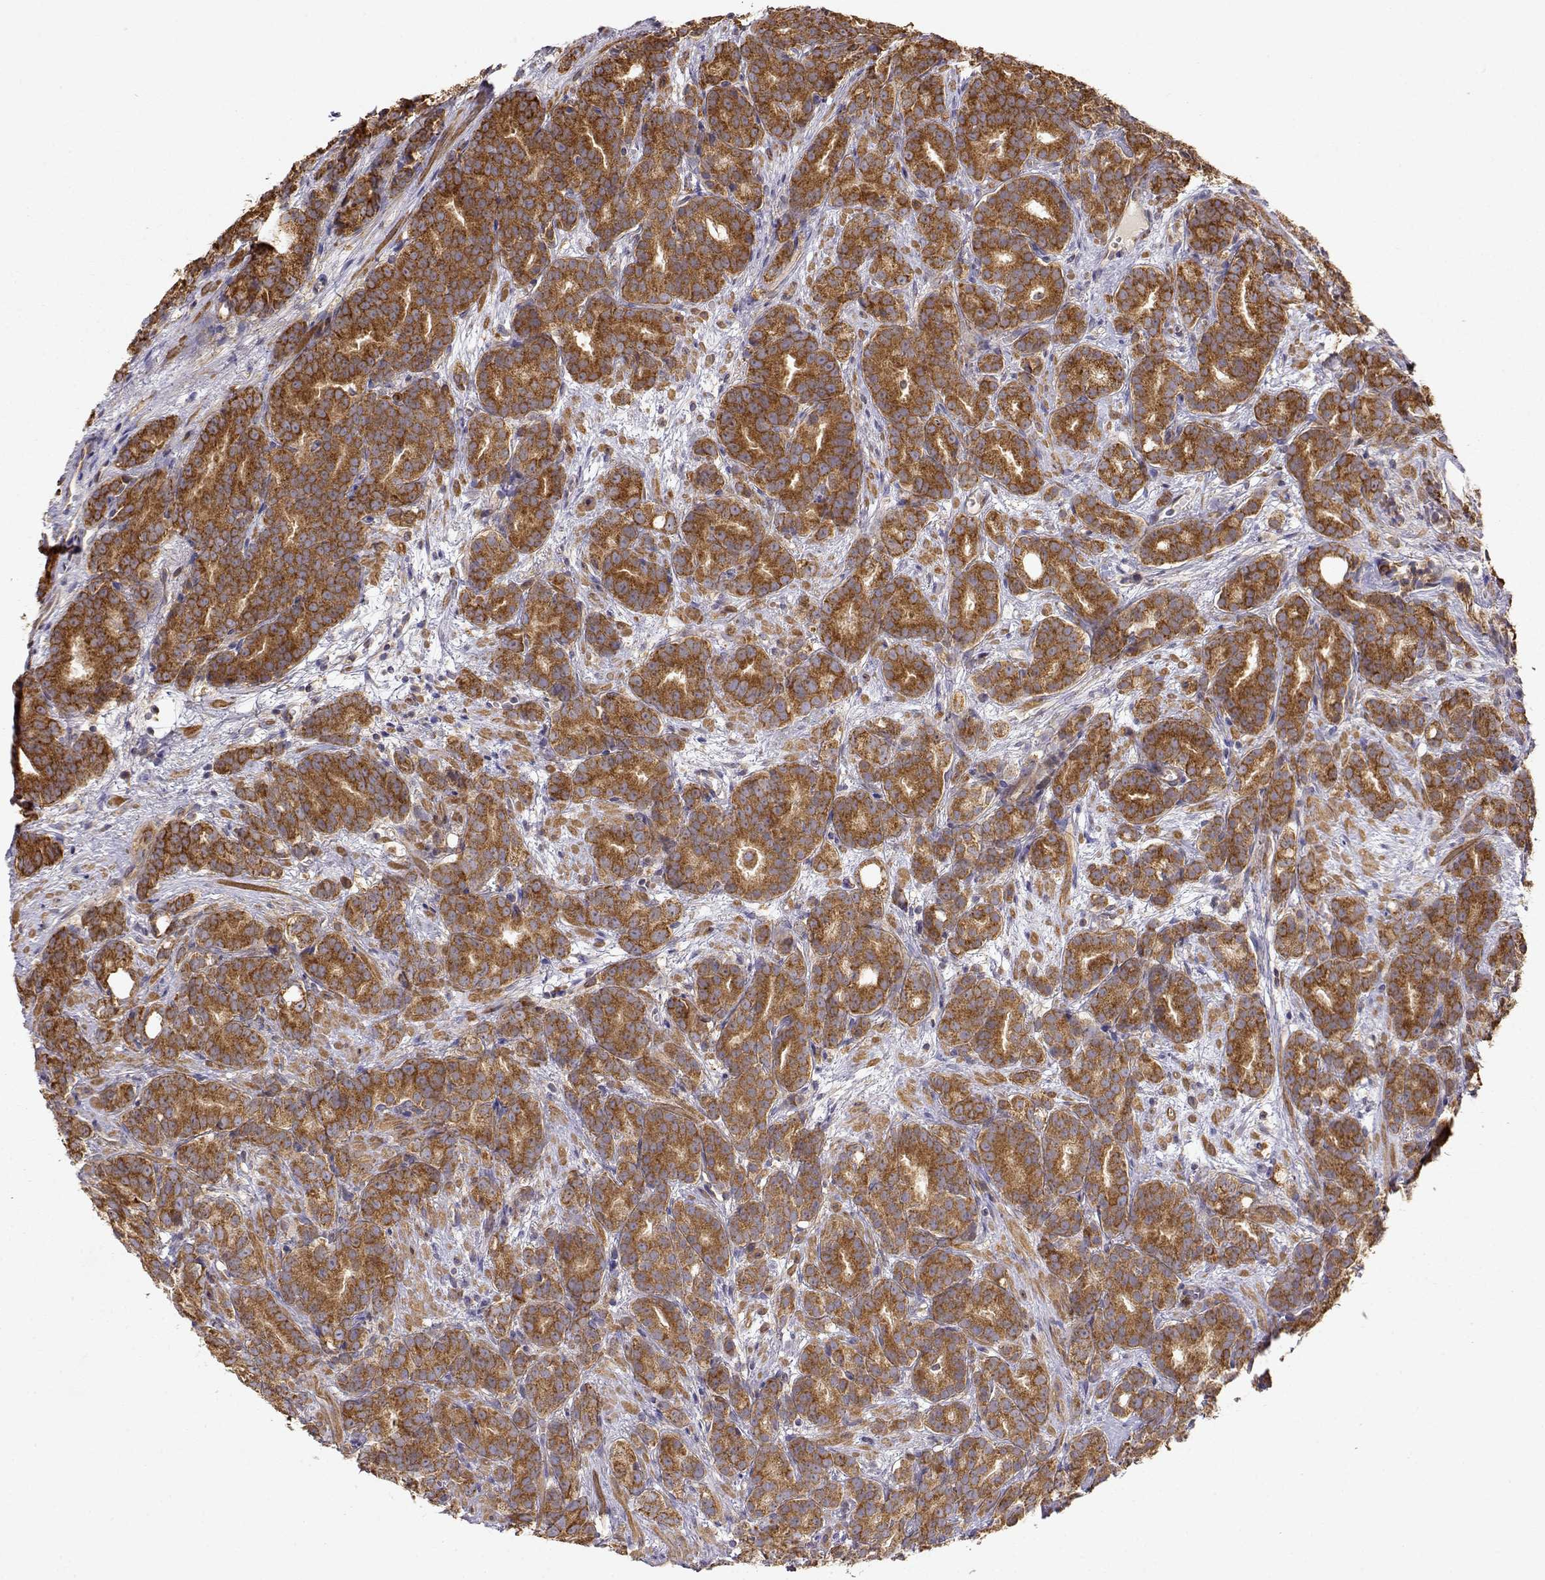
{"staining": {"intensity": "strong", "quantity": ">75%", "location": "cytoplasmic/membranous"}, "tissue": "prostate cancer", "cell_type": "Tumor cells", "image_type": "cancer", "snomed": [{"axis": "morphology", "description": "Adenocarcinoma, High grade"}, {"axis": "topography", "description": "Prostate"}], "caption": "Strong cytoplasmic/membranous protein staining is seen in approximately >75% of tumor cells in prostate cancer (adenocarcinoma (high-grade)).", "gene": "PAIP1", "patient": {"sex": "male", "age": 90}}